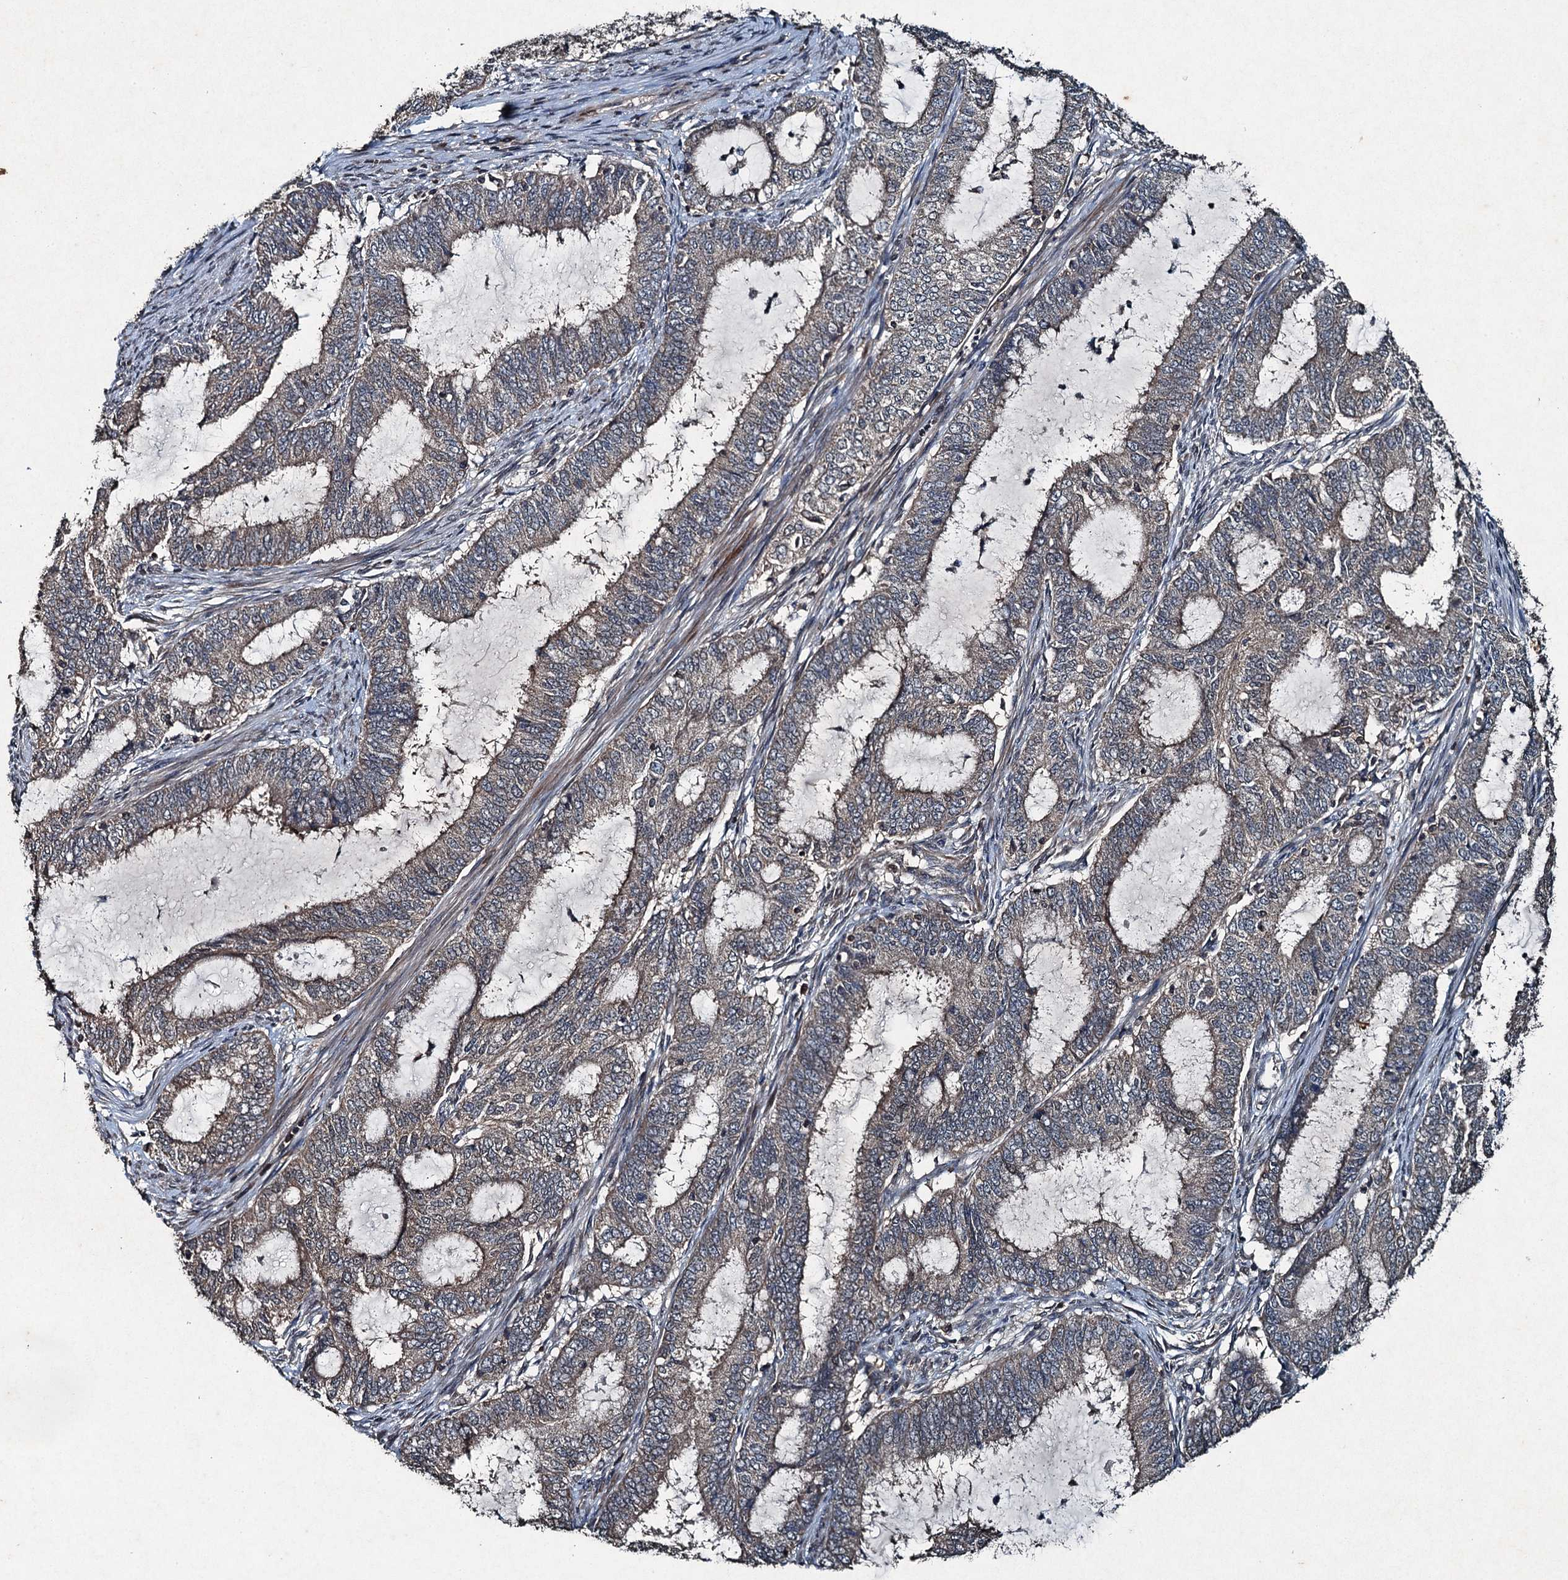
{"staining": {"intensity": "negative", "quantity": "none", "location": "none"}, "tissue": "endometrial cancer", "cell_type": "Tumor cells", "image_type": "cancer", "snomed": [{"axis": "morphology", "description": "Adenocarcinoma, NOS"}, {"axis": "topography", "description": "Endometrium"}], "caption": "IHC micrograph of neoplastic tissue: endometrial adenocarcinoma stained with DAB displays no significant protein positivity in tumor cells. (IHC, brightfield microscopy, high magnification).", "gene": "TCTN1", "patient": {"sex": "female", "age": 51}}